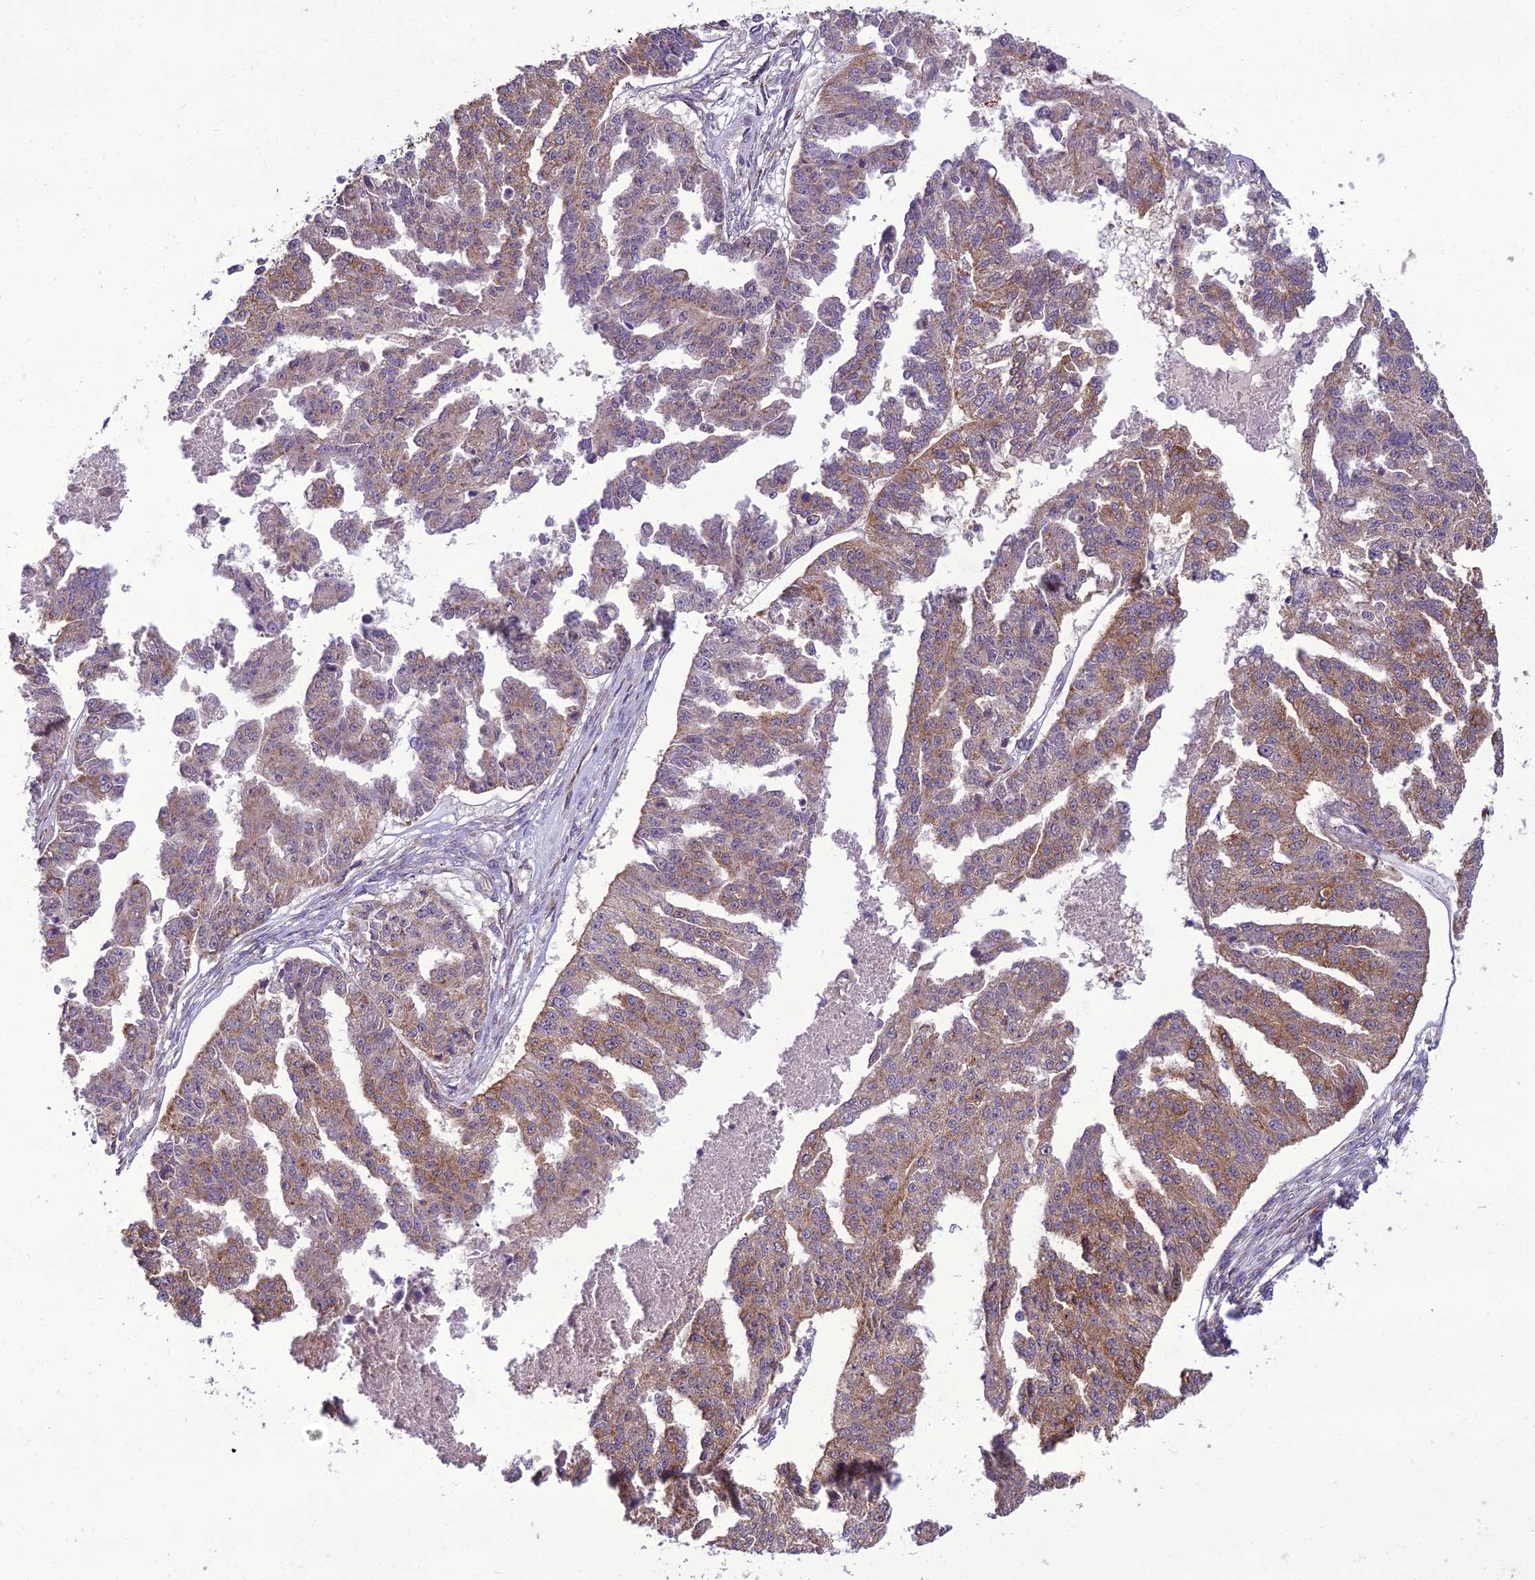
{"staining": {"intensity": "moderate", "quantity": ">75%", "location": "cytoplasmic/membranous"}, "tissue": "ovarian cancer", "cell_type": "Tumor cells", "image_type": "cancer", "snomed": [{"axis": "morphology", "description": "Cystadenocarcinoma, serous, NOS"}, {"axis": "topography", "description": "Ovary"}], "caption": "Ovarian cancer stained for a protein (brown) displays moderate cytoplasmic/membranous positive positivity in approximately >75% of tumor cells.", "gene": "NODAL", "patient": {"sex": "female", "age": 58}}